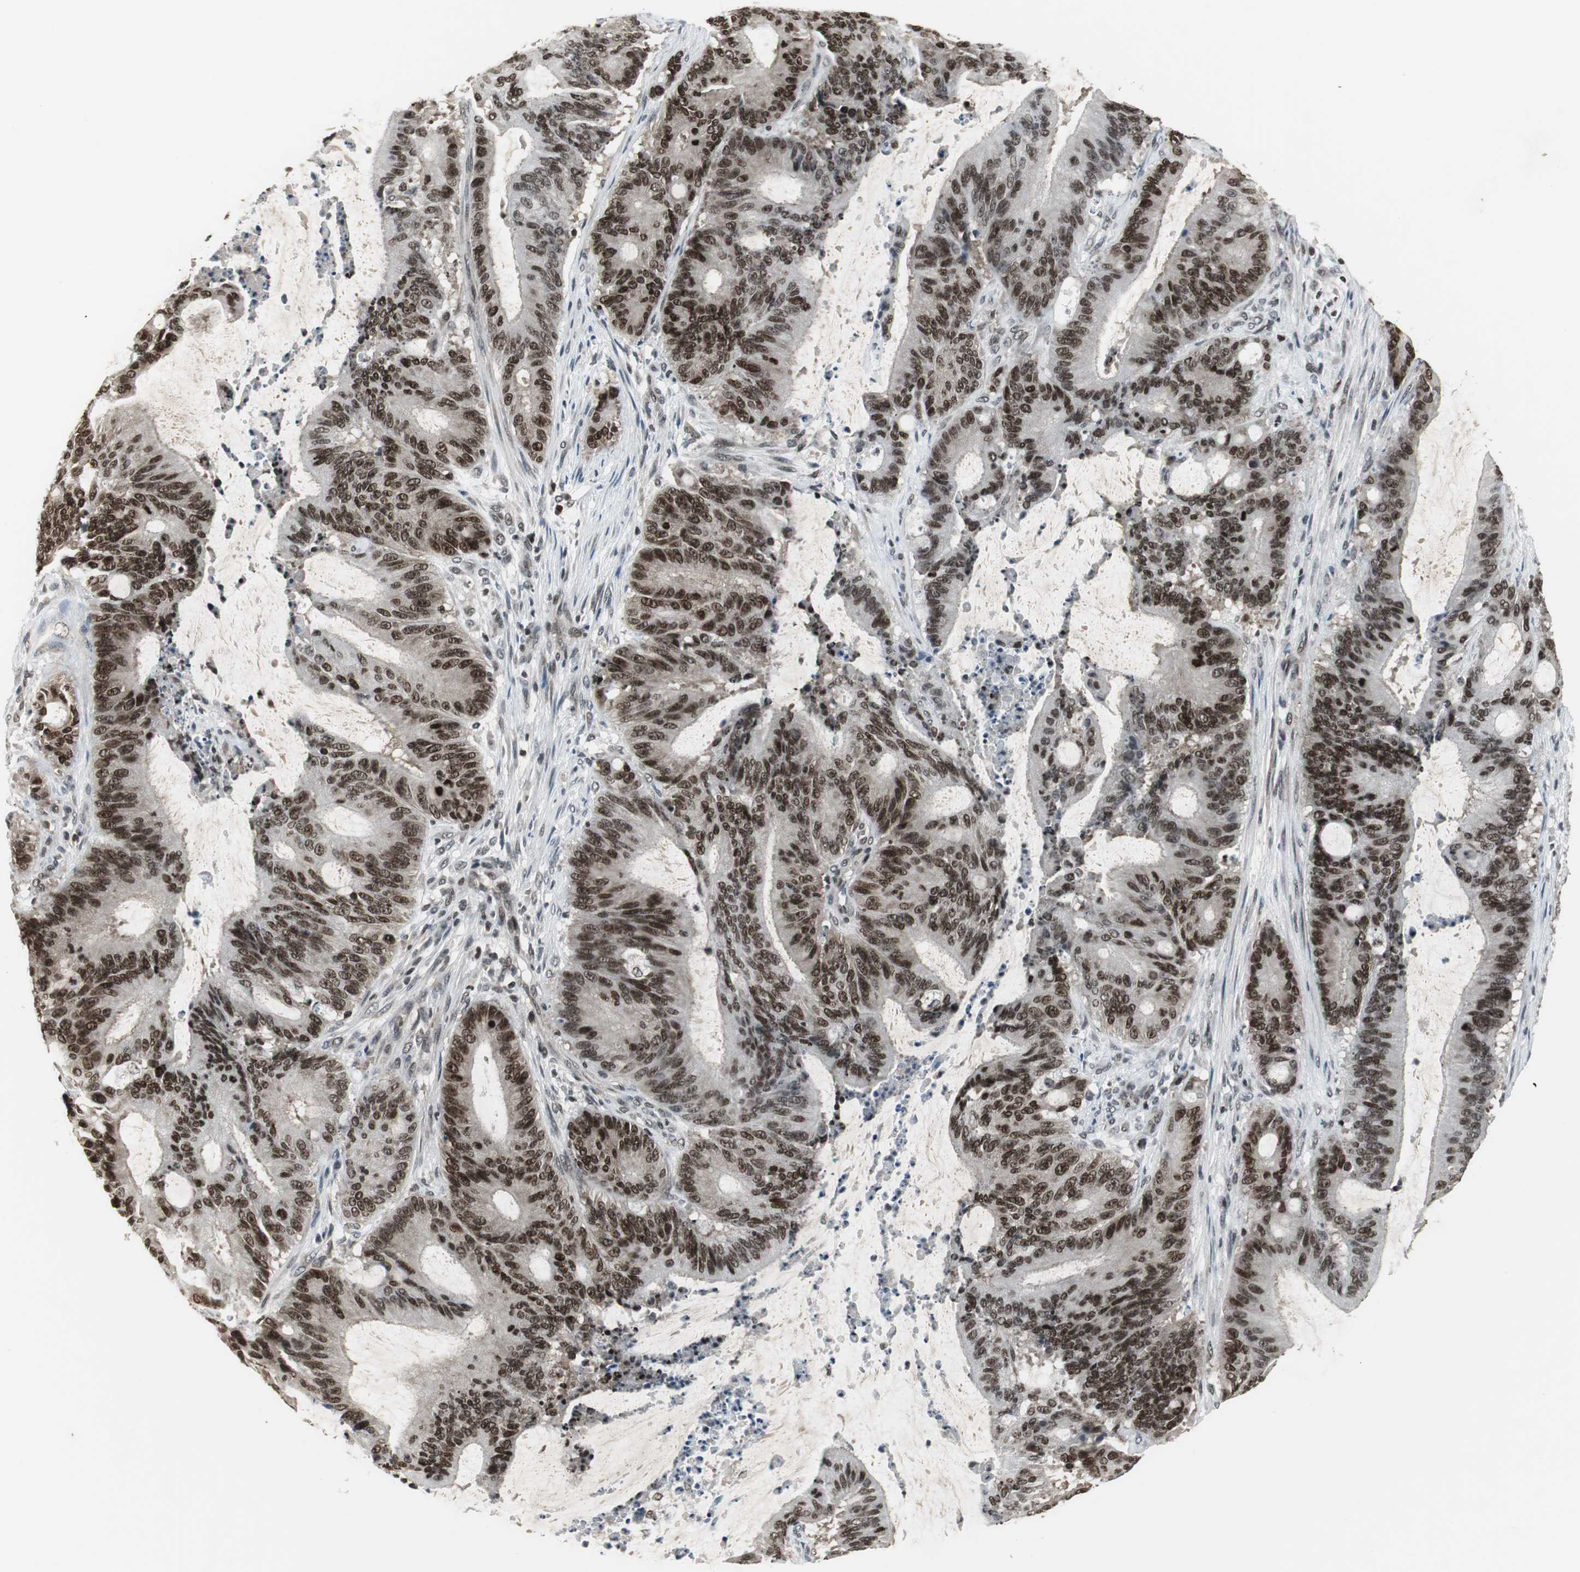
{"staining": {"intensity": "moderate", "quantity": ">75%", "location": "nuclear"}, "tissue": "liver cancer", "cell_type": "Tumor cells", "image_type": "cancer", "snomed": [{"axis": "morphology", "description": "Cholangiocarcinoma"}, {"axis": "topography", "description": "Liver"}], "caption": "Brown immunohistochemical staining in human liver cancer (cholangiocarcinoma) exhibits moderate nuclear expression in approximately >75% of tumor cells.", "gene": "MPG", "patient": {"sex": "female", "age": 73}}